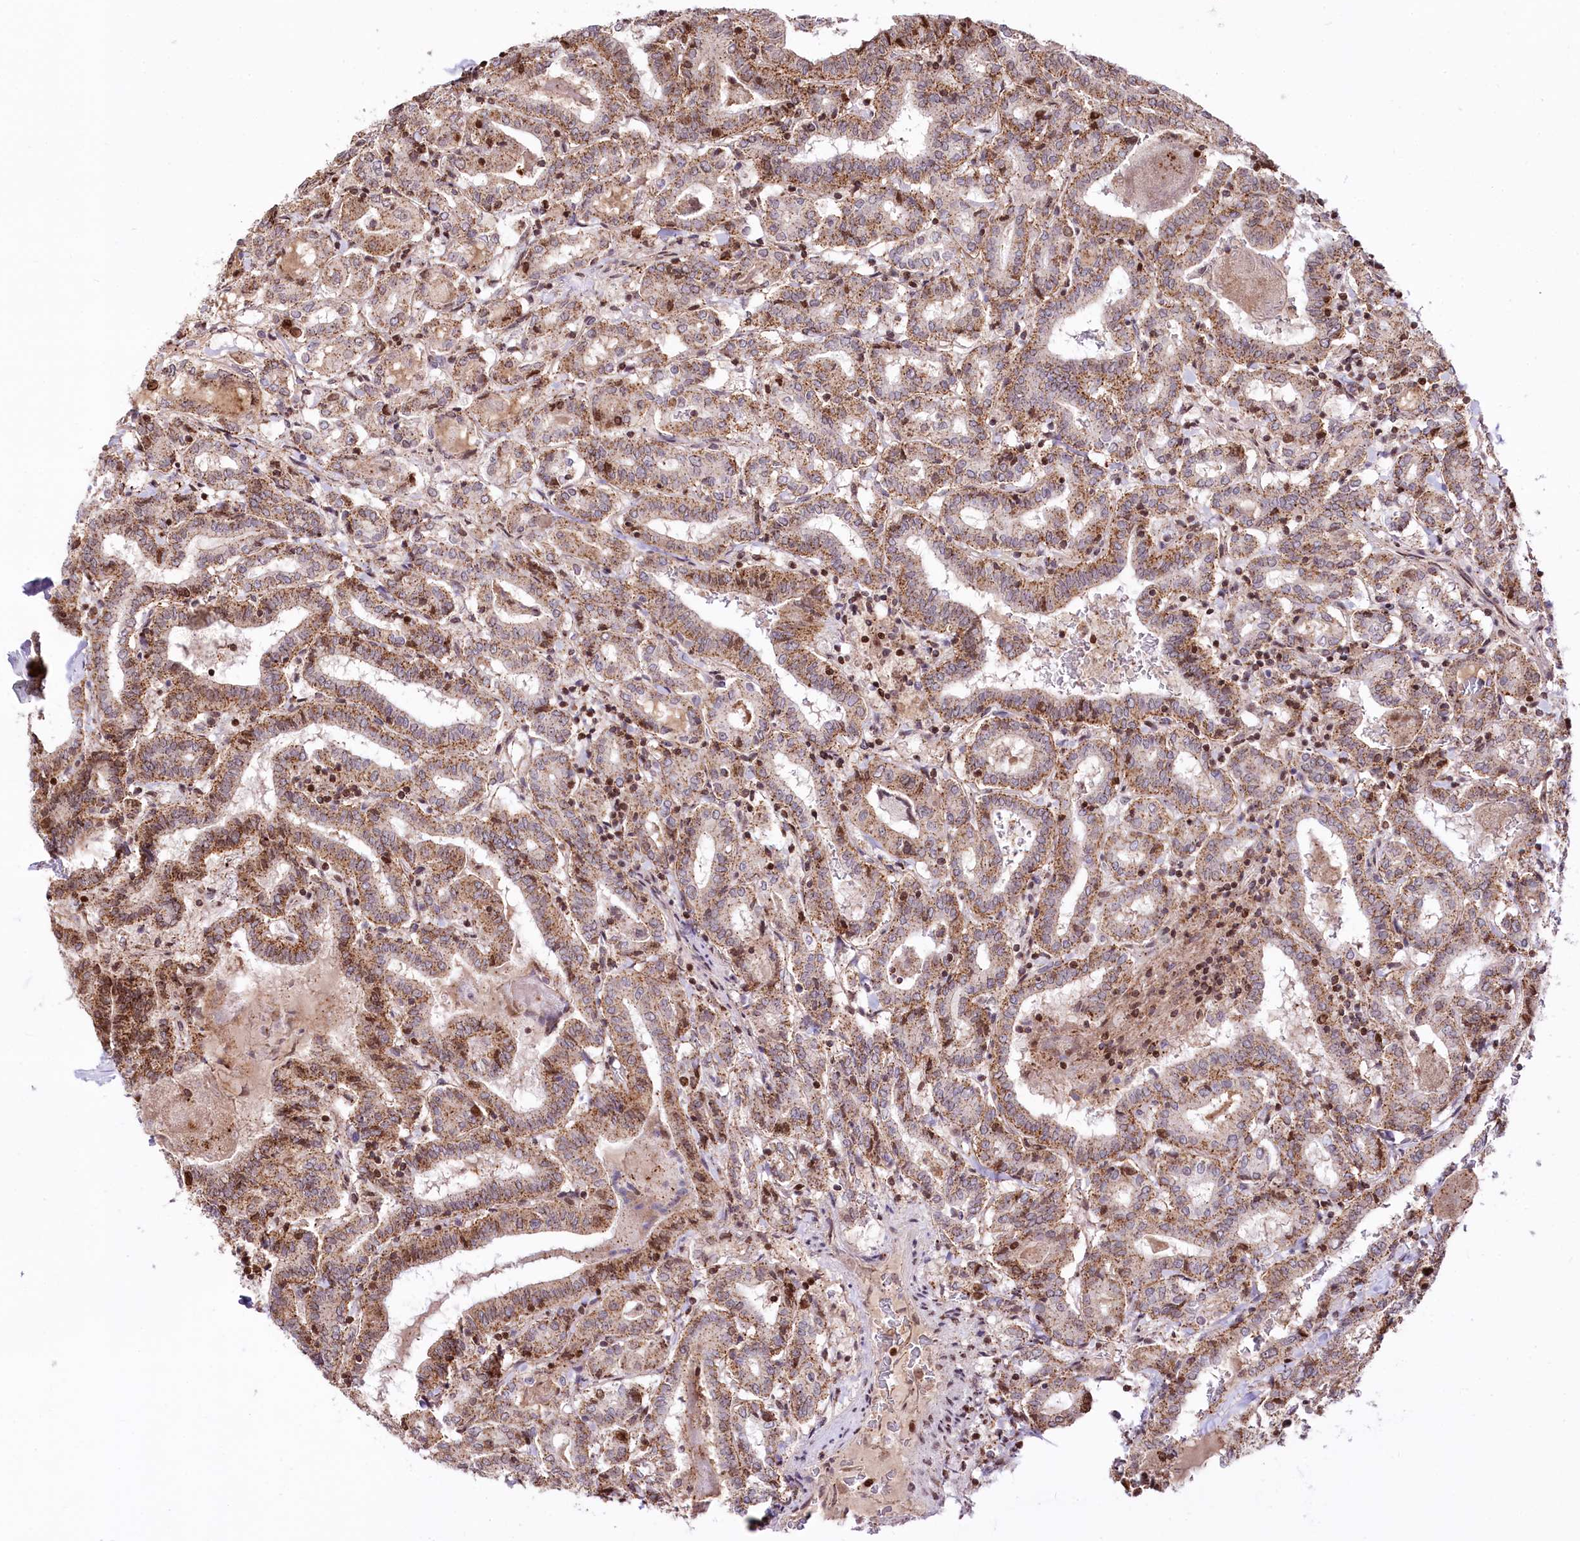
{"staining": {"intensity": "moderate", "quantity": ">75%", "location": "cytoplasmic/membranous"}, "tissue": "thyroid cancer", "cell_type": "Tumor cells", "image_type": "cancer", "snomed": [{"axis": "morphology", "description": "Papillary adenocarcinoma, NOS"}, {"axis": "topography", "description": "Thyroid gland"}], "caption": "A brown stain labels moderate cytoplasmic/membranous expression of a protein in human thyroid cancer (papillary adenocarcinoma) tumor cells. (DAB IHC, brown staining for protein, blue staining for nuclei).", "gene": "ZFYVE27", "patient": {"sex": "female", "age": 72}}